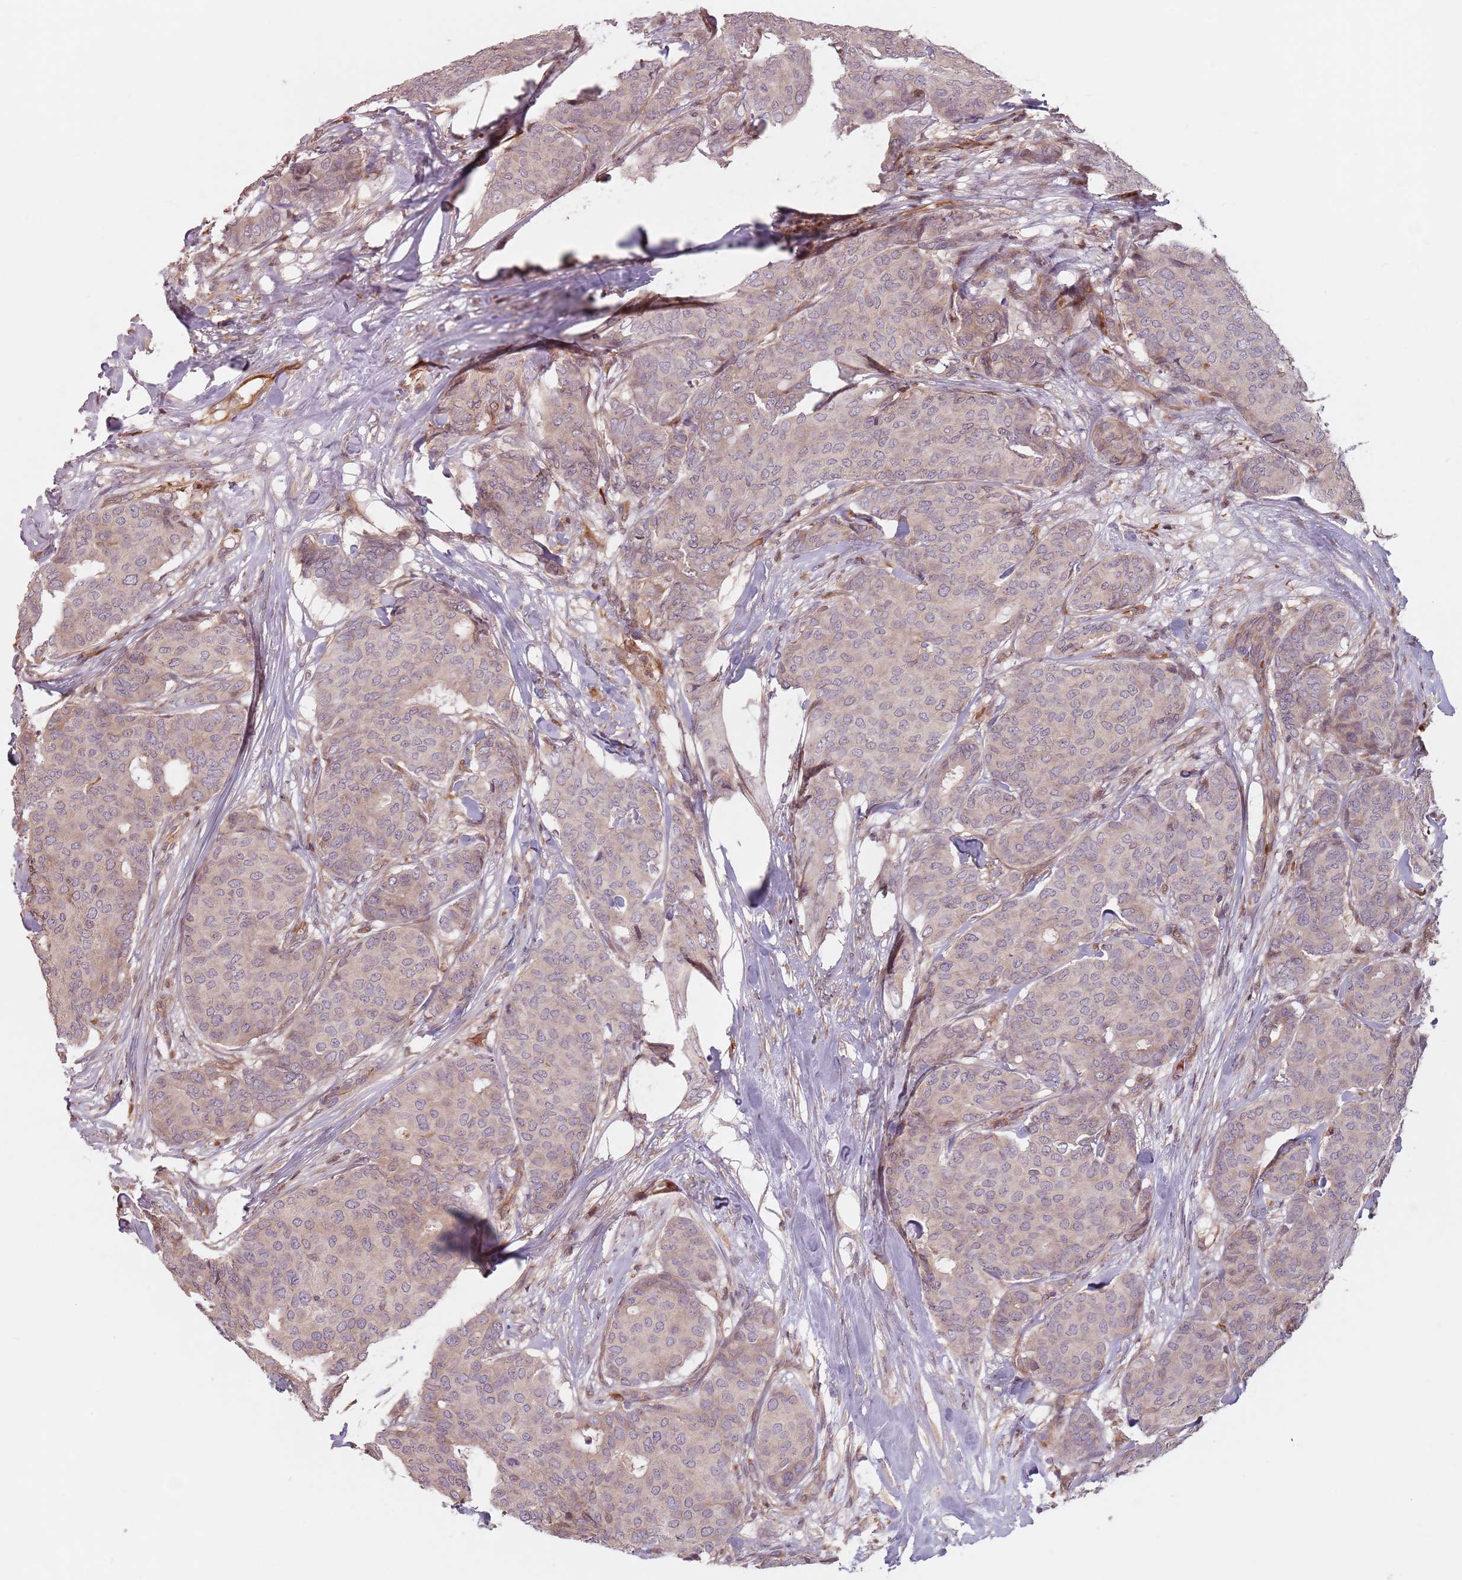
{"staining": {"intensity": "negative", "quantity": "none", "location": "none"}, "tissue": "breast cancer", "cell_type": "Tumor cells", "image_type": "cancer", "snomed": [{"axis": "morphology", "description": "Duct carcinoma"}, {"axis": "topography", "description": "Breast"}], "caption": "Immunohistochemistry of breast infiltrating ductal carcinoma displays no expression in tumor cells.", "gene": "GPR180", "patient": {"sex": "female", "age": 75}}